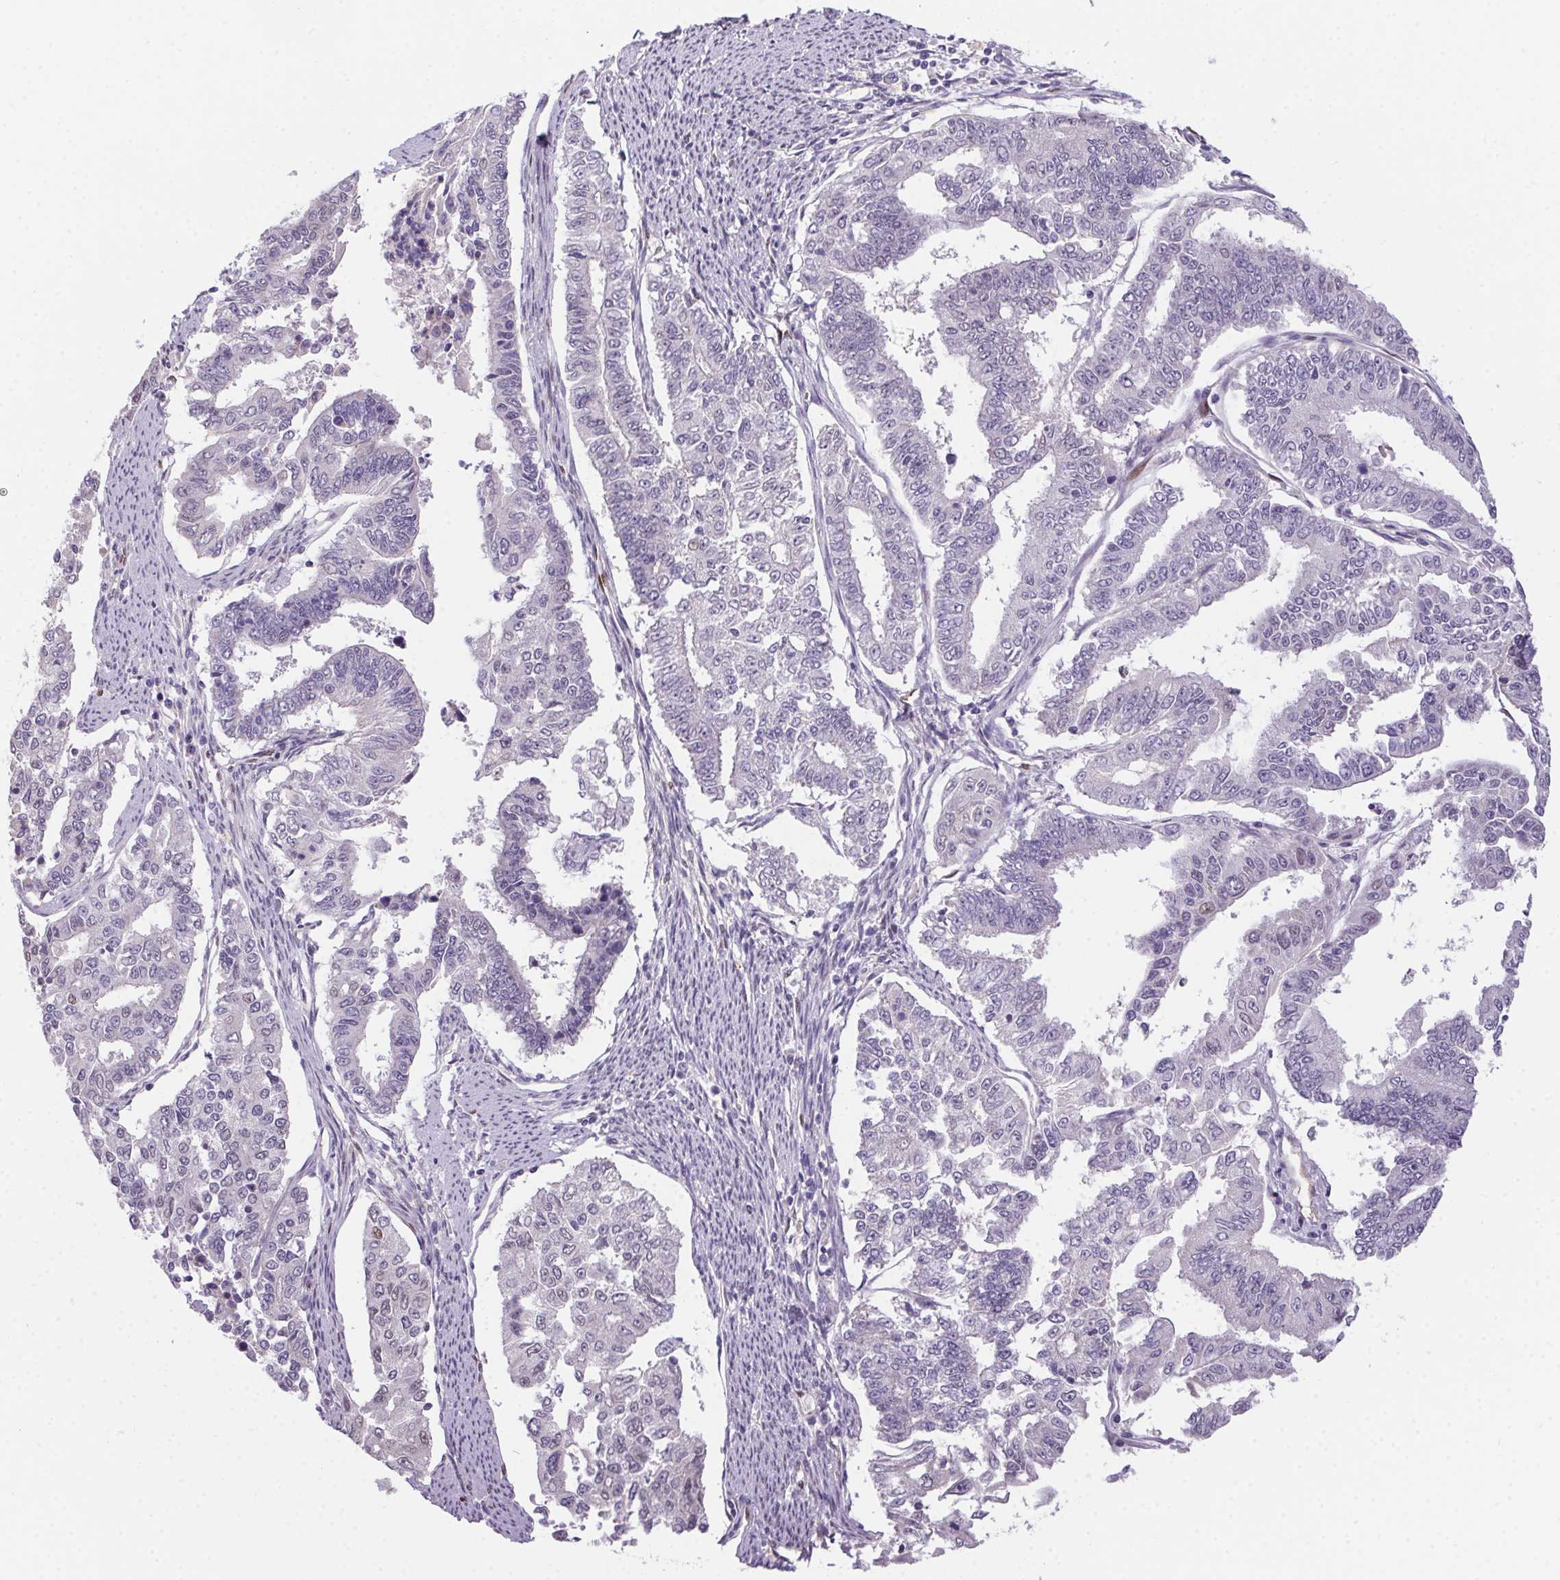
{"staining": {"intensity": "negative", "quantity": "none", "location": "none"}, "tissue": "endometrial cancer", "cell_type": "Tumor cells", "image_type": "cancer", "snomed": [{"axis": "morphology", "description": "Adenocarcinoma, NOS"}, {"axis": "topography", "description": "Uterus"}], "caption": "The photomicrograph shows no staining of tumor cells in endometrial cancer.", "gene": "SP9", "patient": {"sex": "female", "age": 59}}